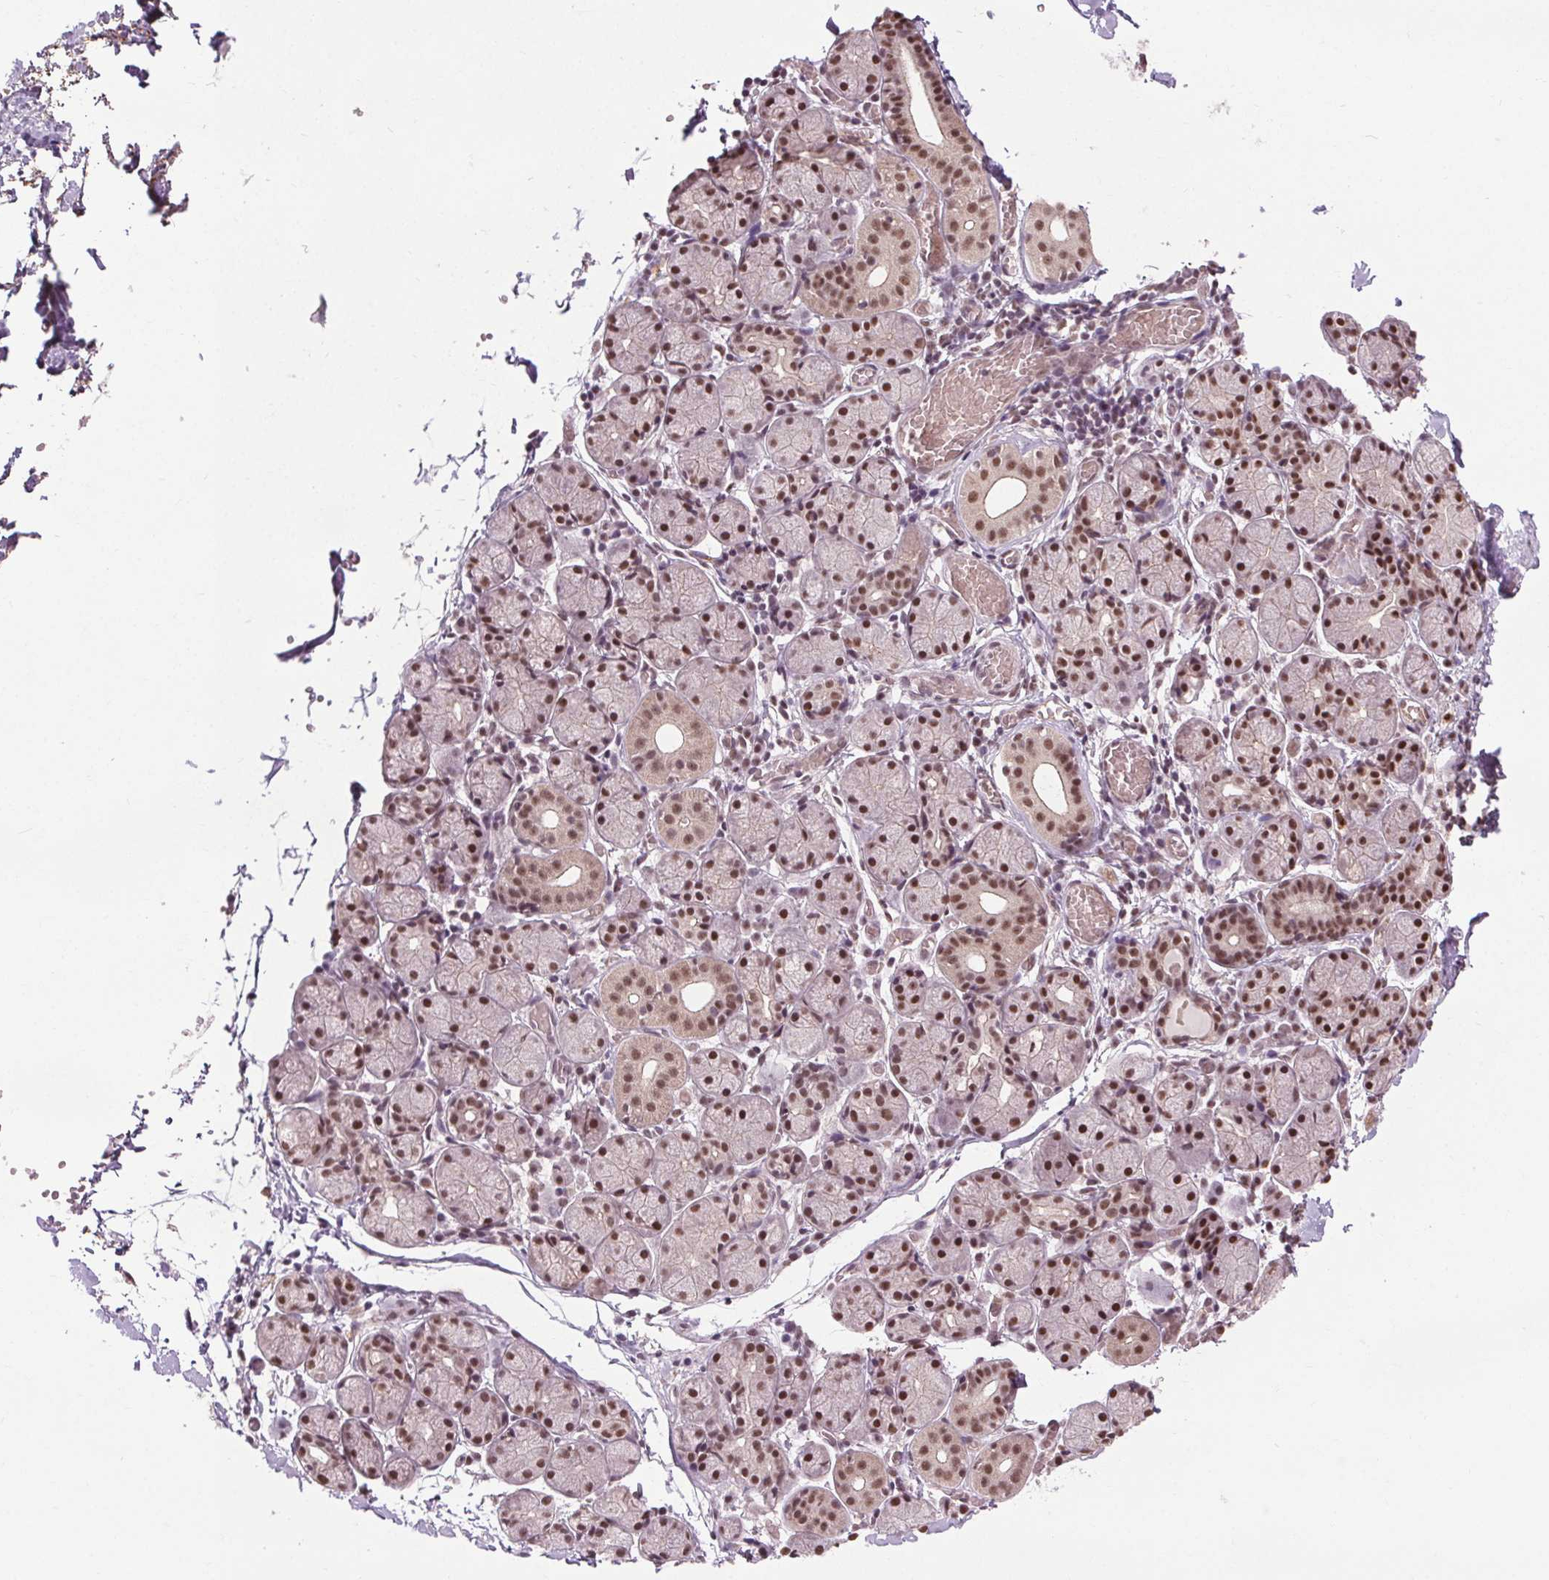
{"staining": {"intensity": "moderate", "quantity": ">75%", "location": "nuclear"}, "tissue": "salivary gland", "cell_type": "Glandular cells", "image_type": "normal", "snomed": [{"axis": "morphology", "description": "Normal tissue, NOS"}, {"axis": "topography", "description": "Salivary gland"}], "caption": "Immunohistochemical staining of unremarkable salivary gland shows >75% levels of moderate nuclear protein staining in about >75% of glandular cells.", "gene": "MED6", "patient": {"sex": "female", "age": 24}}